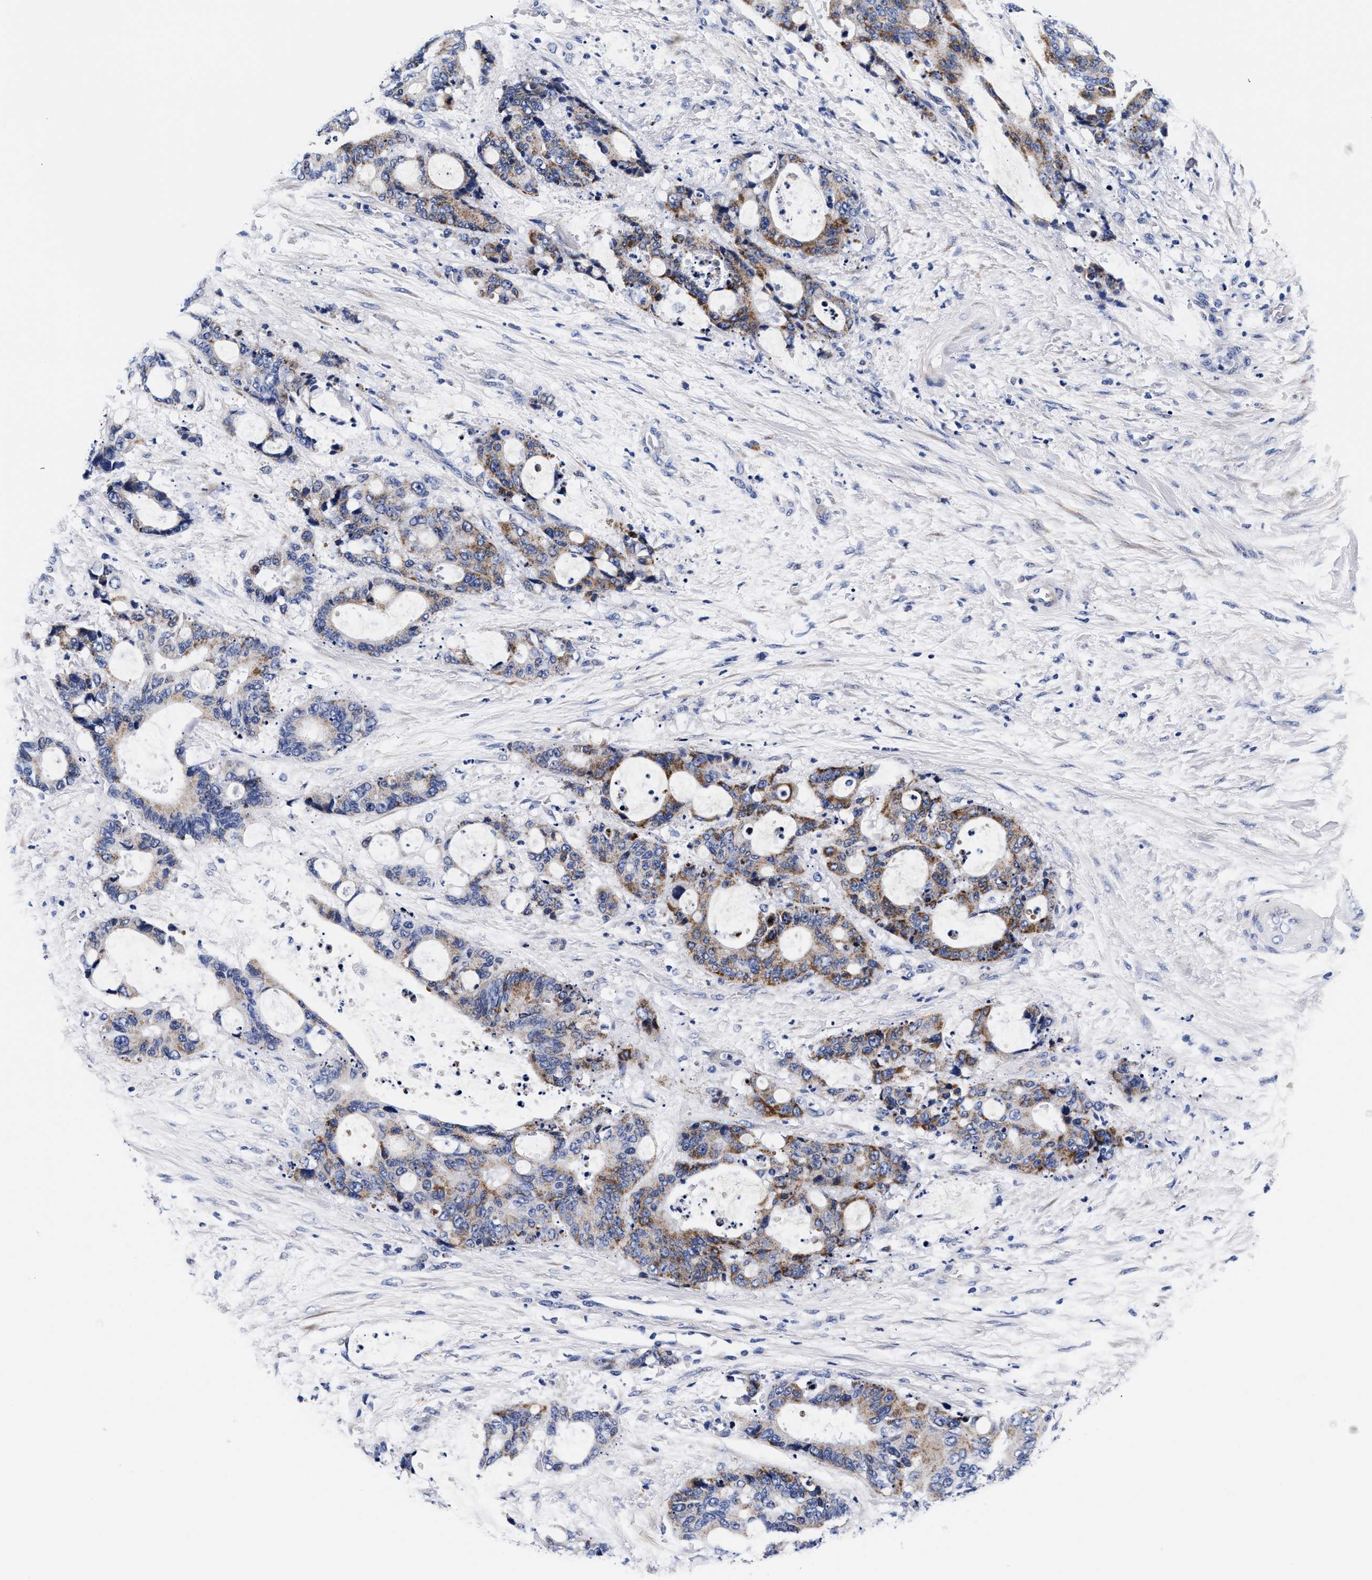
{"staining": {"intensity": "moderate", "quantity": "25%-75%", "location": "cytoplasmic/membranous"}, "tissue": "liver cancer", "cell_type": "Tumor cells", "image_type": "cancer", "snomed": [{"axis": "morphology", "description": "Normal tissue, NOS"}, {"axis": "morphology", "description": "Cholangiocarcinoma"}, {"axis": "topography", "description": "Liver"}, {"axis": "topography", "description": "Peripheral nerve tissue"}], "caption": "There is medium levels of moderate cytoplasmic/membranous positivity in tumor cells of liver cholangiocarcinoma, as demonstrated by immunohistochemical staining (brown color).", "gene": "RAB3B", "patient": {"sex": "female", "age": 73}}